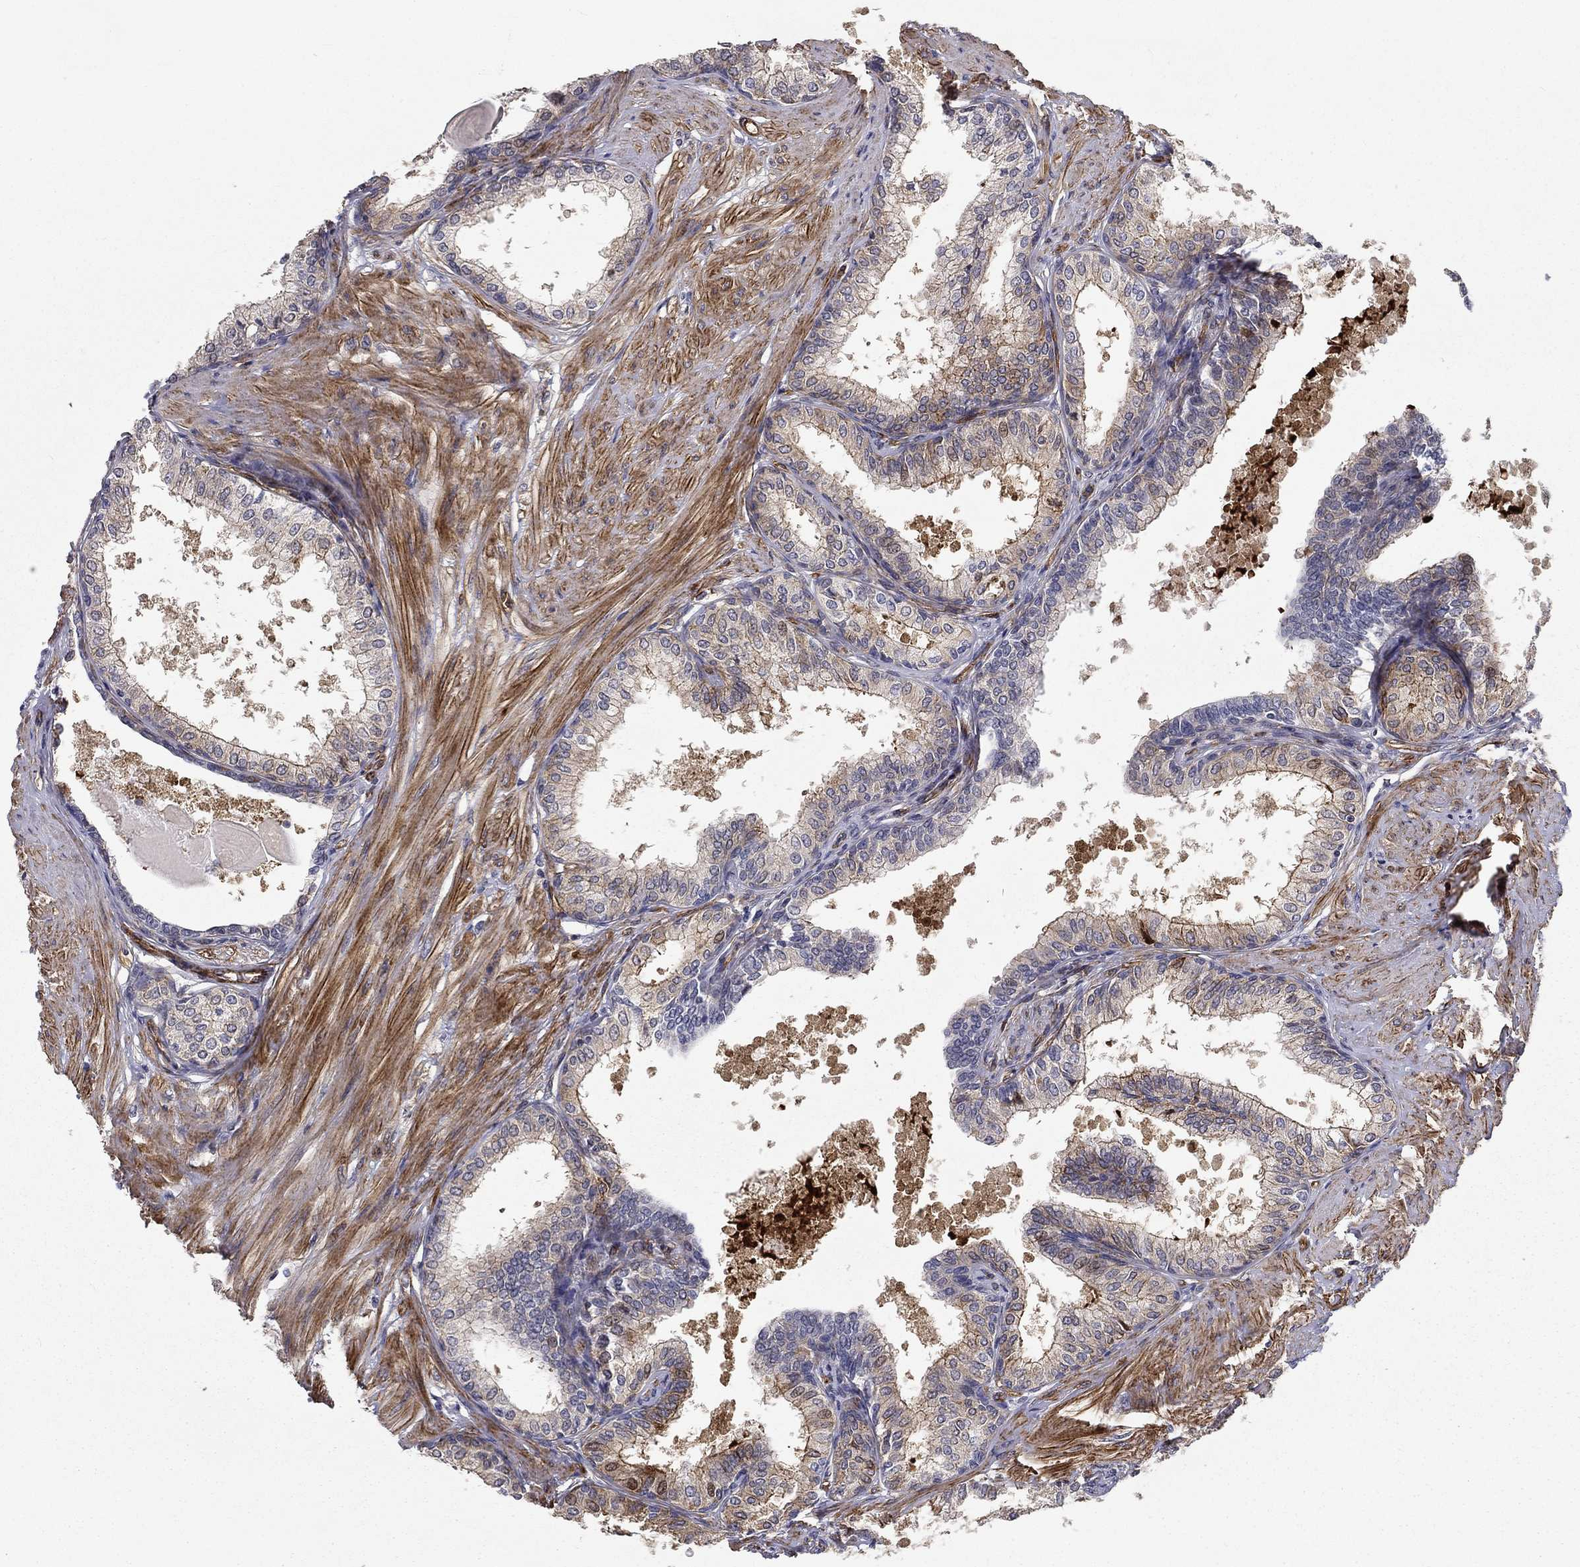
{"staining": {"intensity": "negative", "quantity": "none", "location": "none"}, "tissue": "prostate", "cell_type": "Glandular cells", "image_type": "normal", "snomed": [{"axis": "morphology", "description": "Normal tissue, NOS"}, {"axis": "topography", "description": "Prostate"}], "caption": "This is an immunohistochemistry (IHC) image of normal prostate. There is no staining in glandular cells.", "gene": "SYNC", "patient": {"sex": "male", "age": 63}}